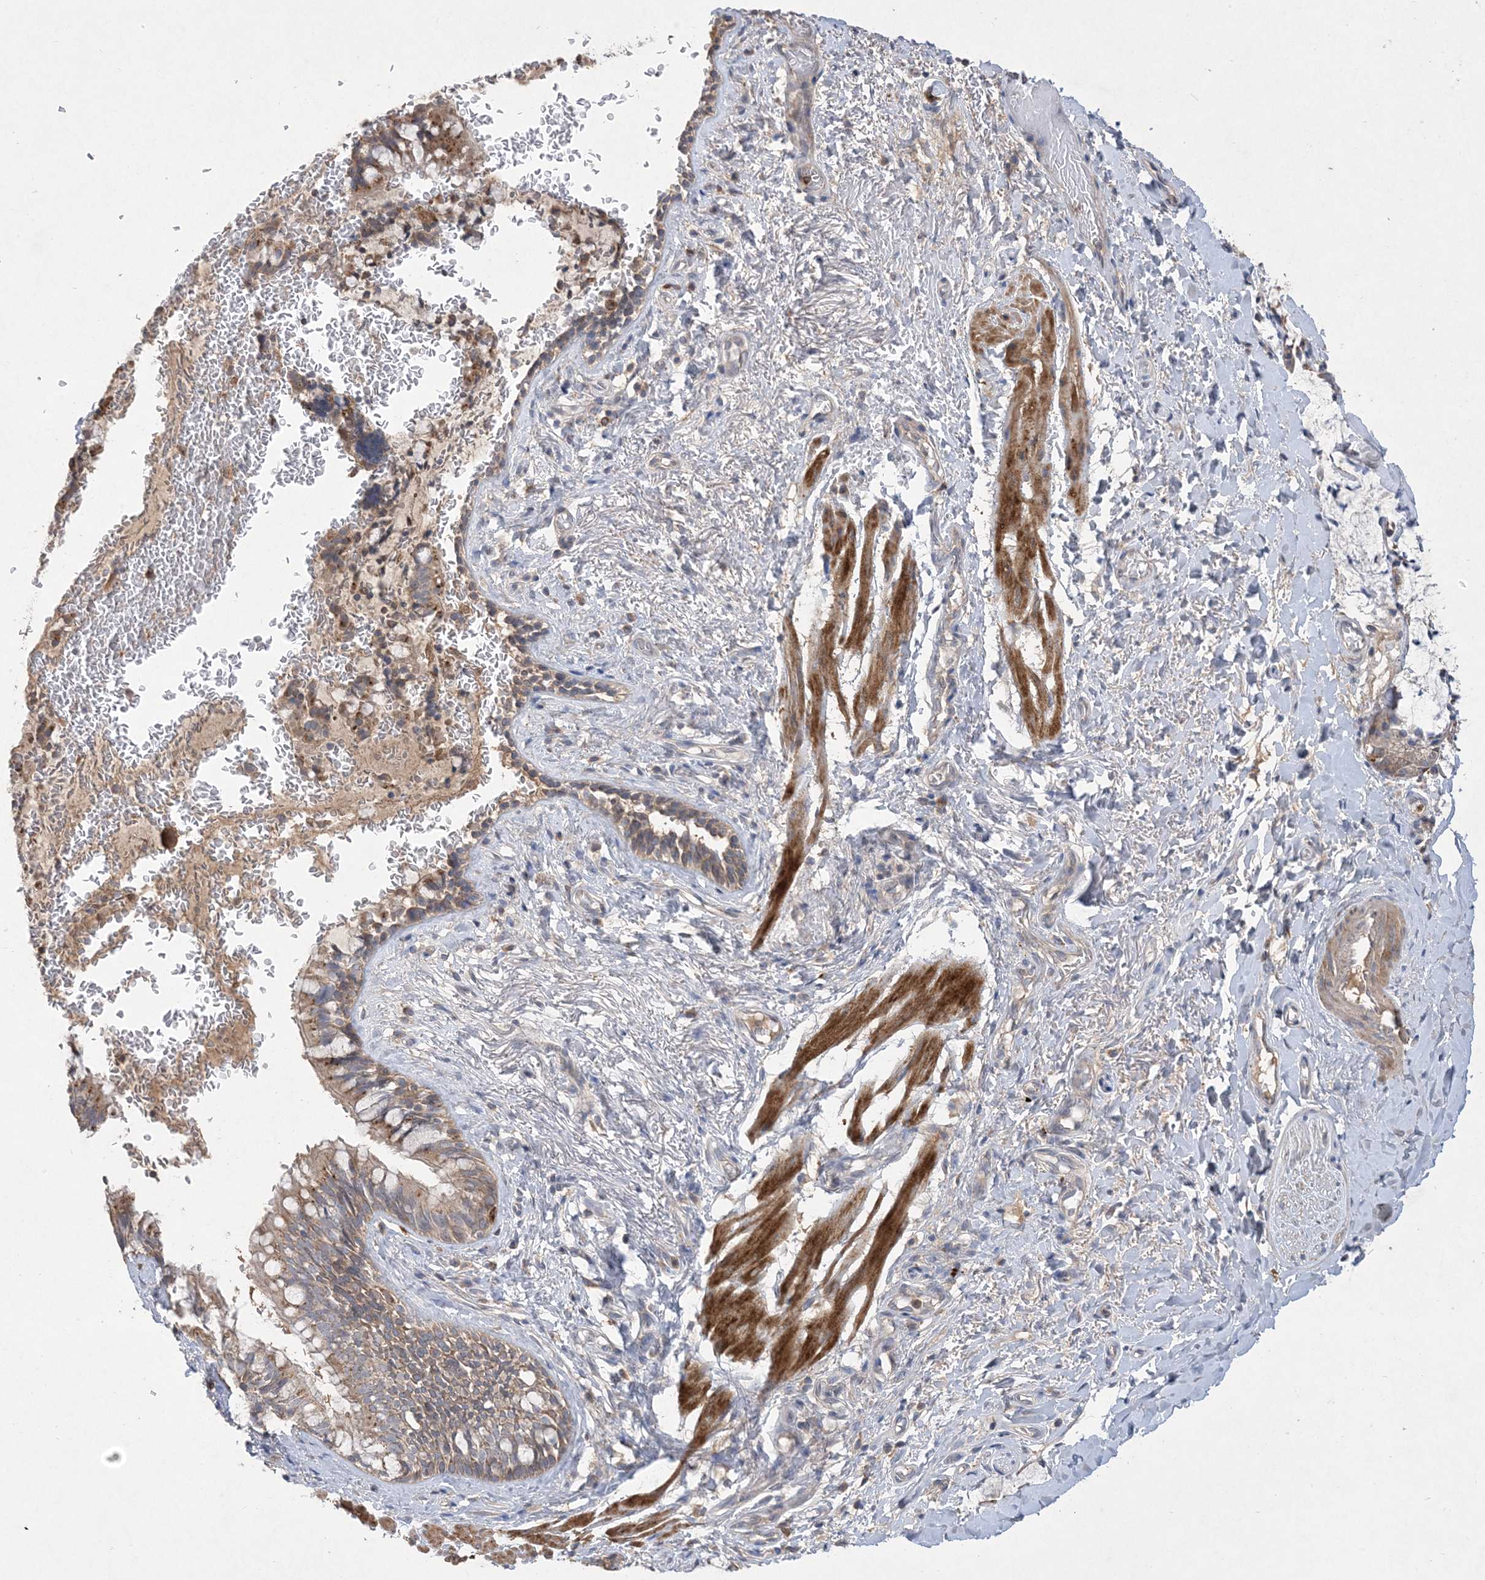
{"staining": {"intensity": "weak", "quantity": ">75%", "location": "cytoplasmic/membranous"}, "tissue": "bronchus", "cell_type": "Respiratory epithelial cells", "image_type": "normal", "snomed": [{"axis": "morphology", "description": "Normal tissue, NOS"}, {"axis": "topography", "description": "Cartilage tissue"}, {"axis": "topography", "description": "Bronchus"}], "caption": "Normal bronchus was stained to show a protein in brown. There is low levels of weak cytoplasmic/membranous expression in approximately >75% of respiratory epithelial cells. The staining is performed using DAB brown chromogen to label protein expression. The nuclei are counter-stained blue using hematoxylin.", "gene": "MASP2", "patient": {"sex": "female", "age": 36}}